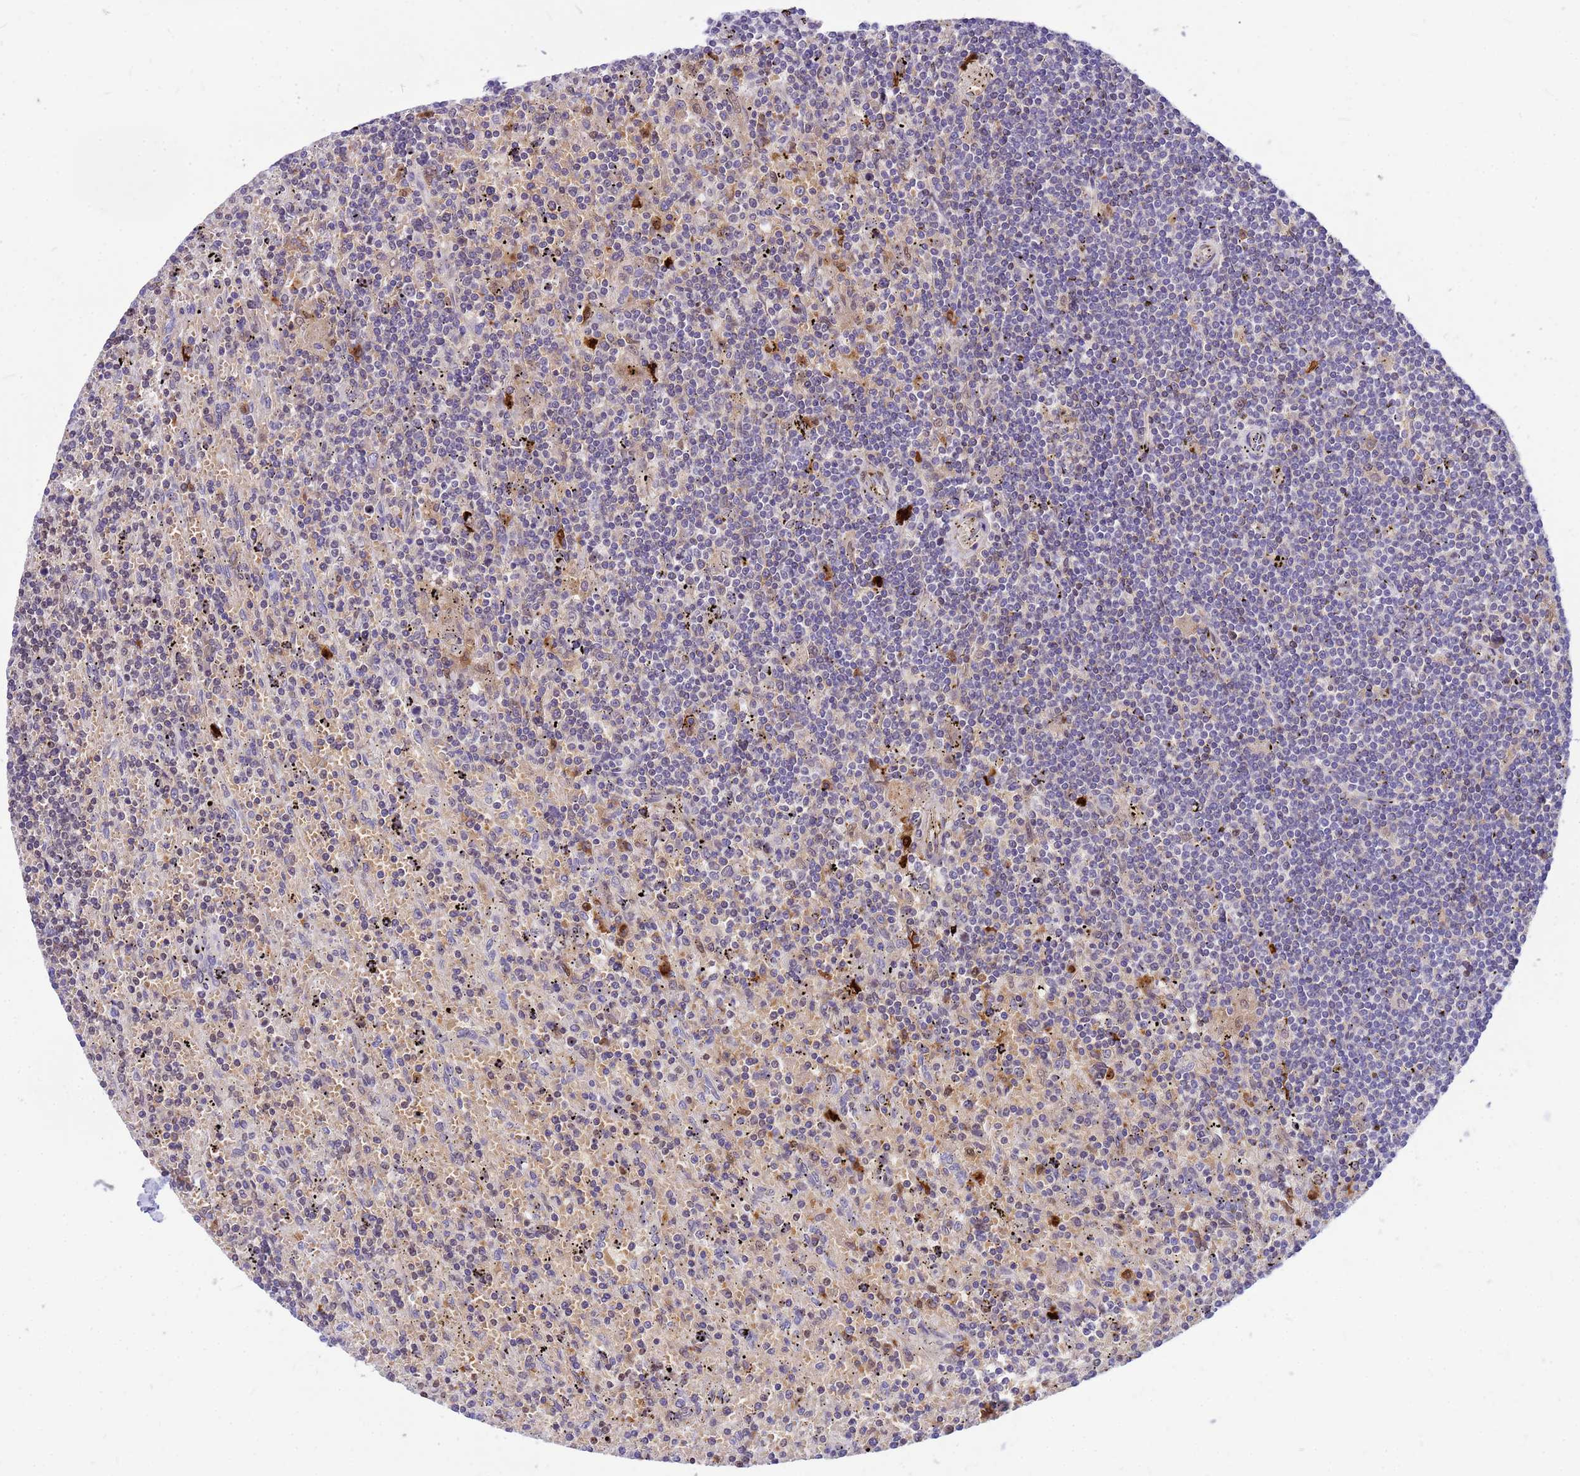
{"staining": {"intensity": "negative", "quantity": "none", "location": "none"}, "tissue": "lymphoma", "cell_type": "Tumor cells", "image_type": "cancer", "snomed": [{"axis": "morphology", "description": "Malignant lymphoma, non-Hodgkin's type, Low grade"}, {"axis": "topography", "description": "Spleen"}], "caption": "Malignant lymphoma, non-Hodgkin's type (low-grade) stained for a protein using immunohistochemistry displays no expression tumor cells.", "gene": "ORM1", "patient": {"sex": "male", "age": 76}}